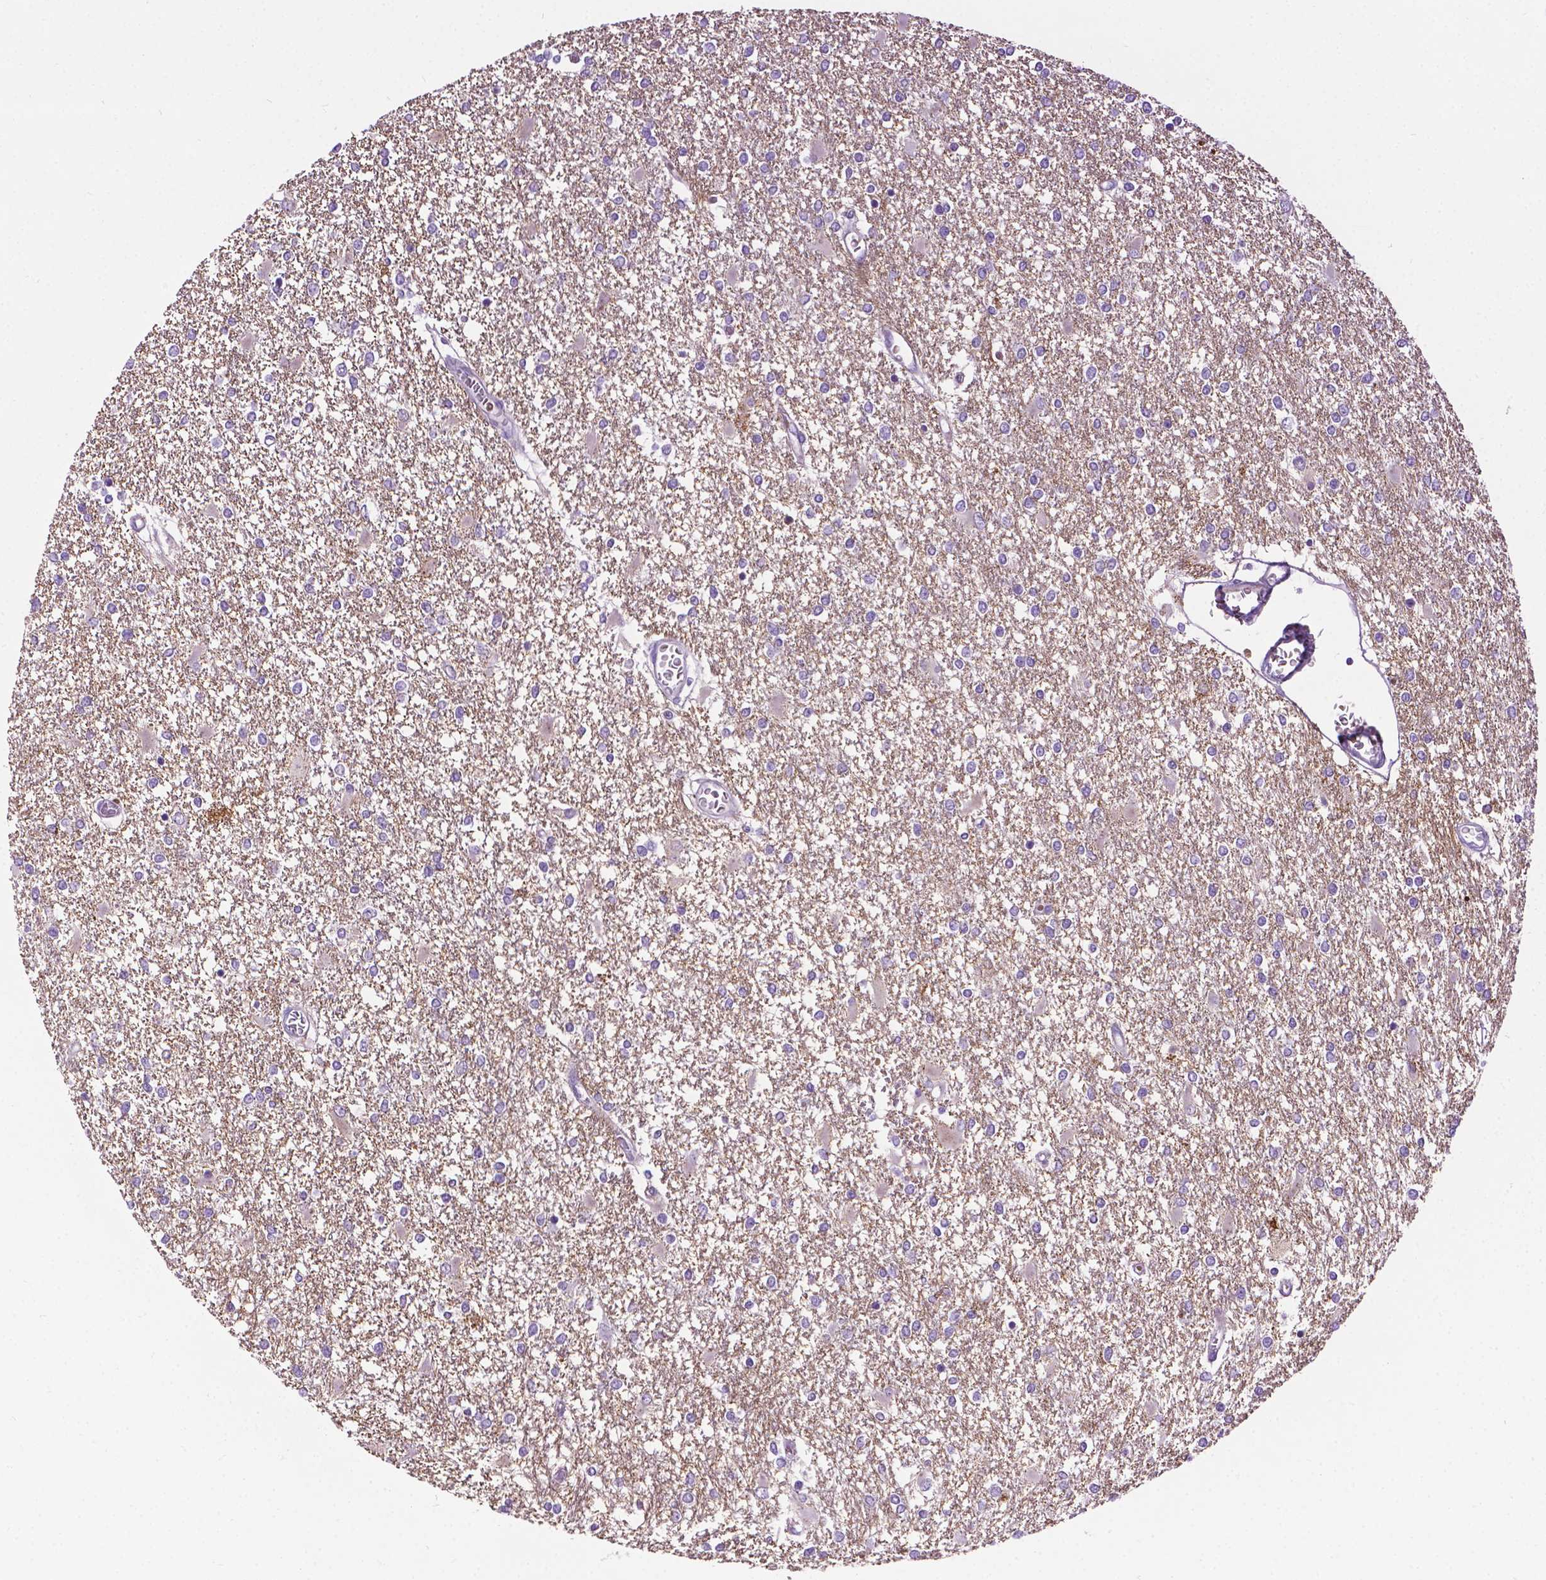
{"staining": {"intensity": "negative", "quantity": "none", "location": "none"}, "tissue": "glioma", "cell_type": "Tumor cells", "image_type": "cancer", "snomed": [{"axis": "morphology", "description": "Glioma, malignant, High grade"}, {"axis": "topography", "description": "Cerebral cortex"}], "caption": "Immunohistochemical staining of human glioma shows no significant expression in tumor cells.", "gene": "TMEM132E", "patient": {"sex": "male", "age": 79}}